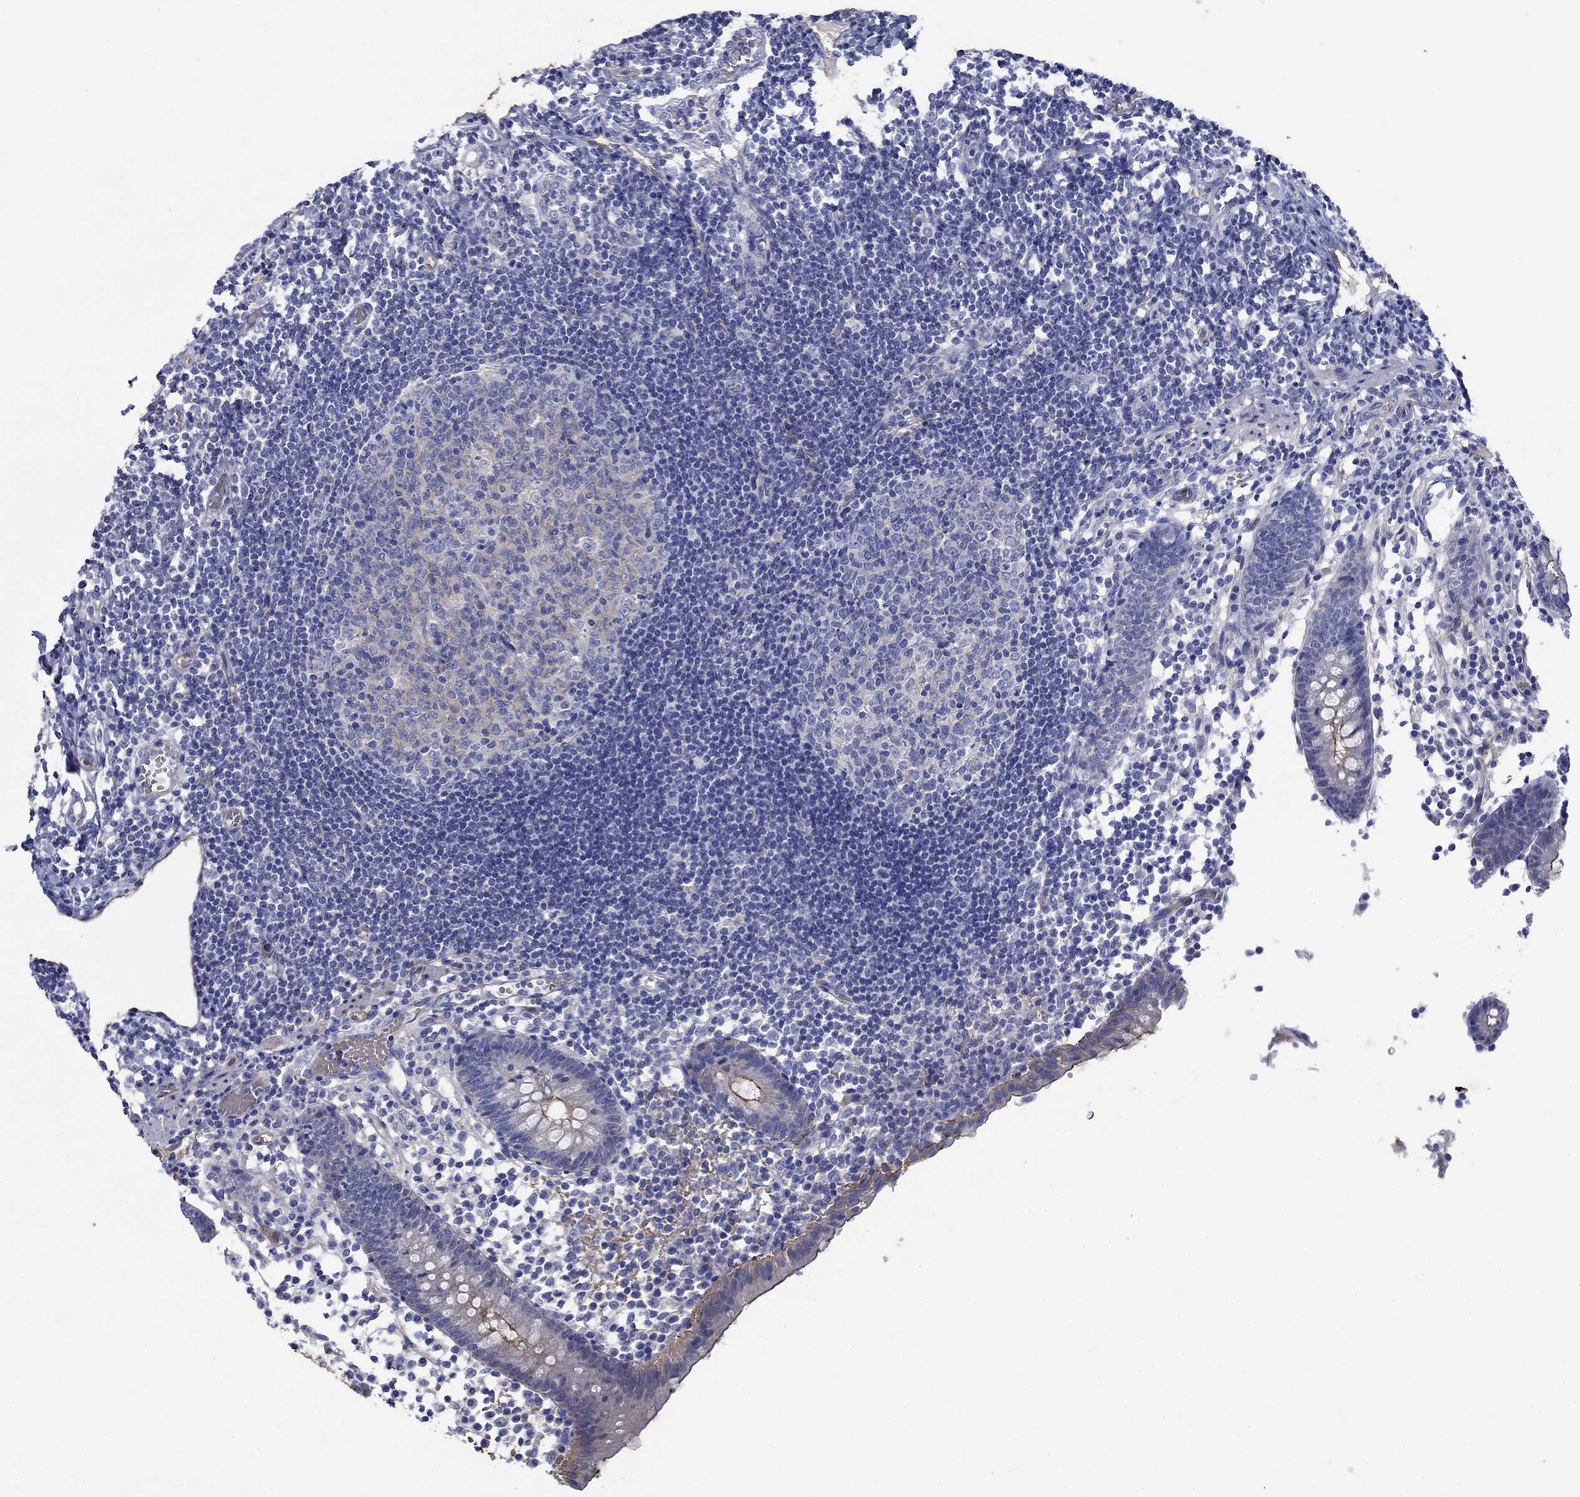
{"staining": {"intensity": "strong", "quantity": "25%-75%", "location": "cytoplasmic/membranous"}, "tissue": "appendix", "cell_type": "Glandular cells", "image_type": "normal", "snomed": [{"axis": "morphology", "description": "Normal tissue, NOS"}, {"axis": "topography", "description": "Appendix"}], "caption": "A histopathology image of appendix stained for a protein shows strong cytoplasmic/membranous brown staining in glandular cells. (Brightfield microscopy of DAB IHC at high magnification).", "gene": "FLNC", "patient": {"sex": "female", "age": 40}}